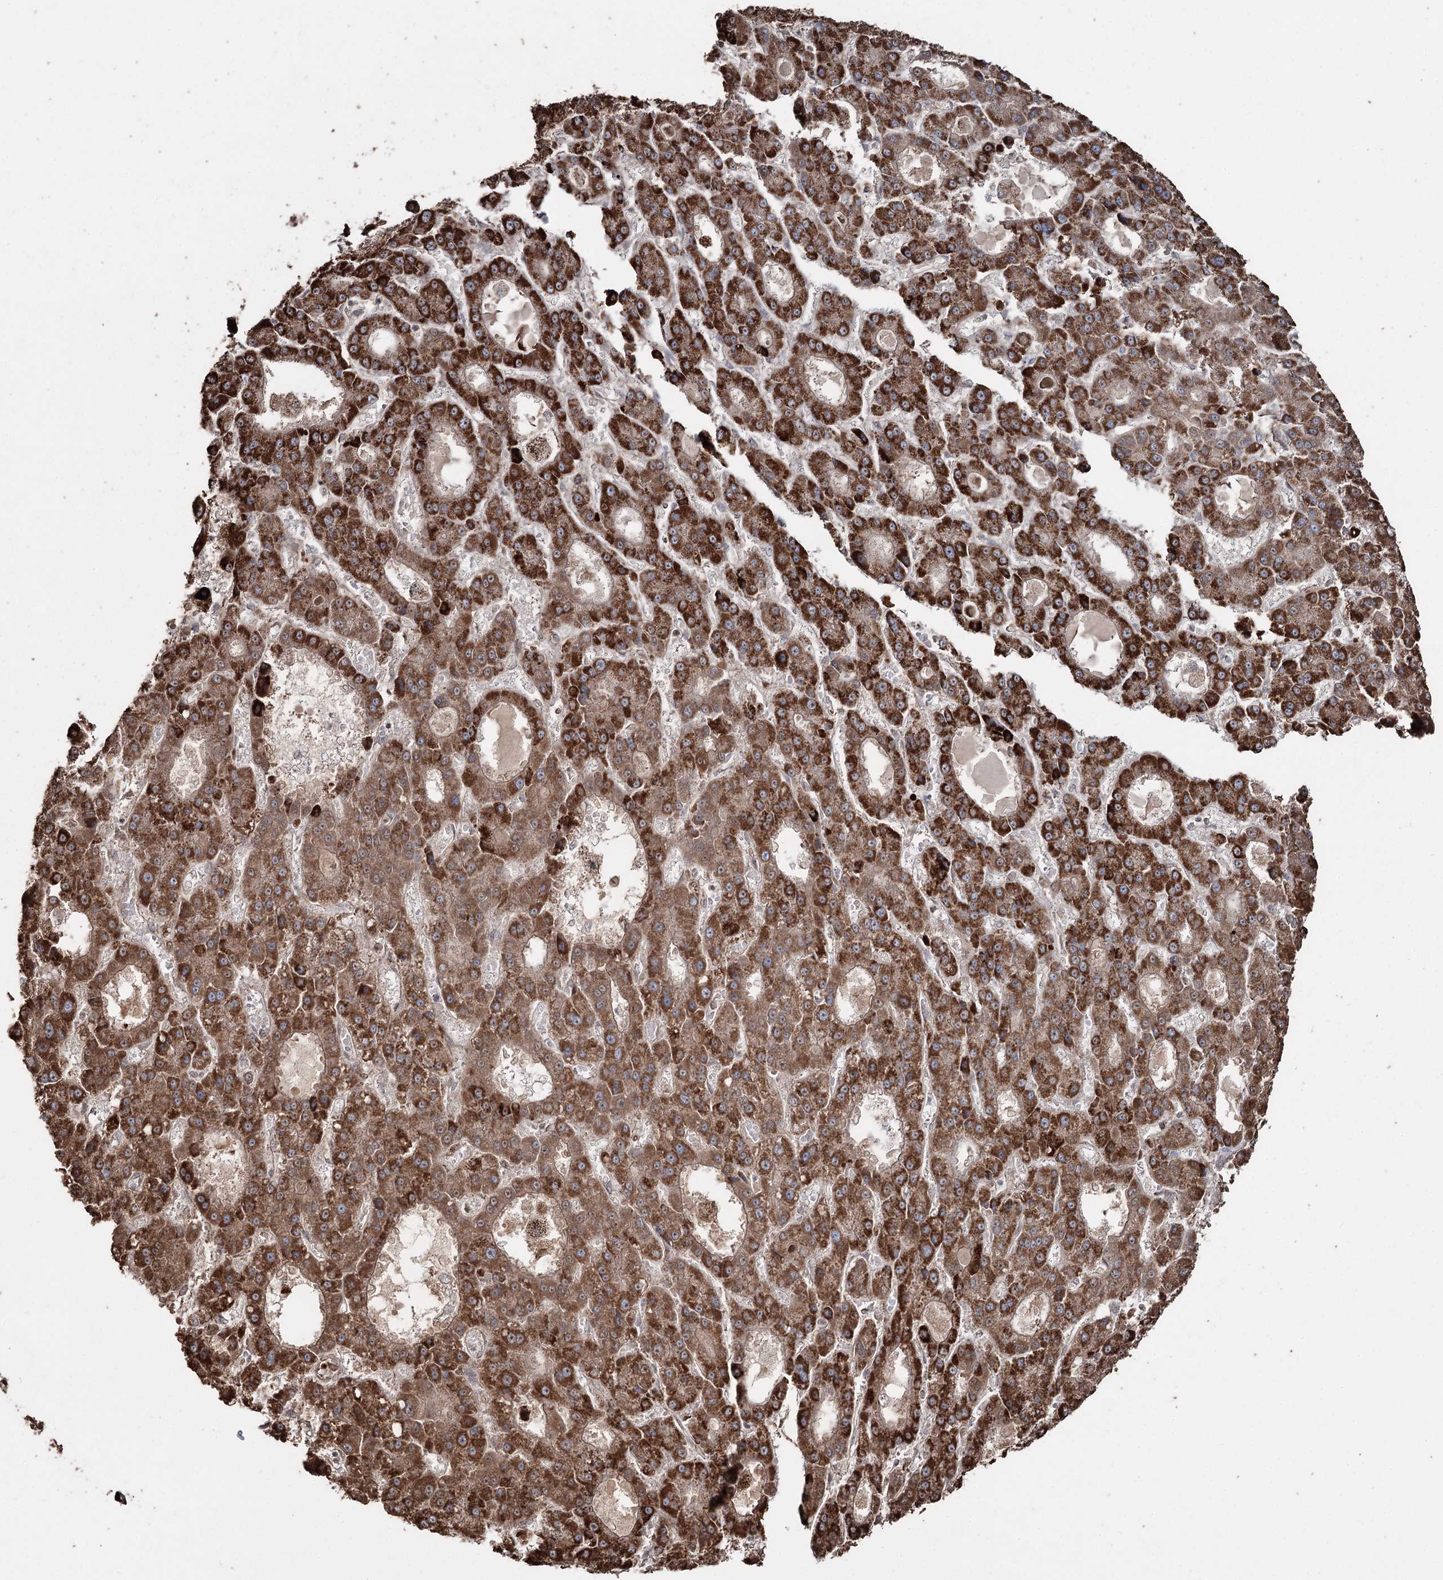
{"staining": {"intensity": "strong", "quantity": ">75%", "location": "cytoplasmic/membranous"}, "tissue": "liver cancer", "cell_type": "Tumor cells", "image_type": "cancer", "snomed": [{"axis": "morphology", "description": "Carcinoma, Hepatocellular, NOS"}, {"axis": "topography", "description": "Liver"}], "caption": "Human liver hepatocellular carcinoma stained for a protein (brown) exhibits strong cytoplasmic/membranous positive staining in approximately >75% of tumor cells.", "gene": "SLF2", "patient": {"sex": "male", "age": 70}}